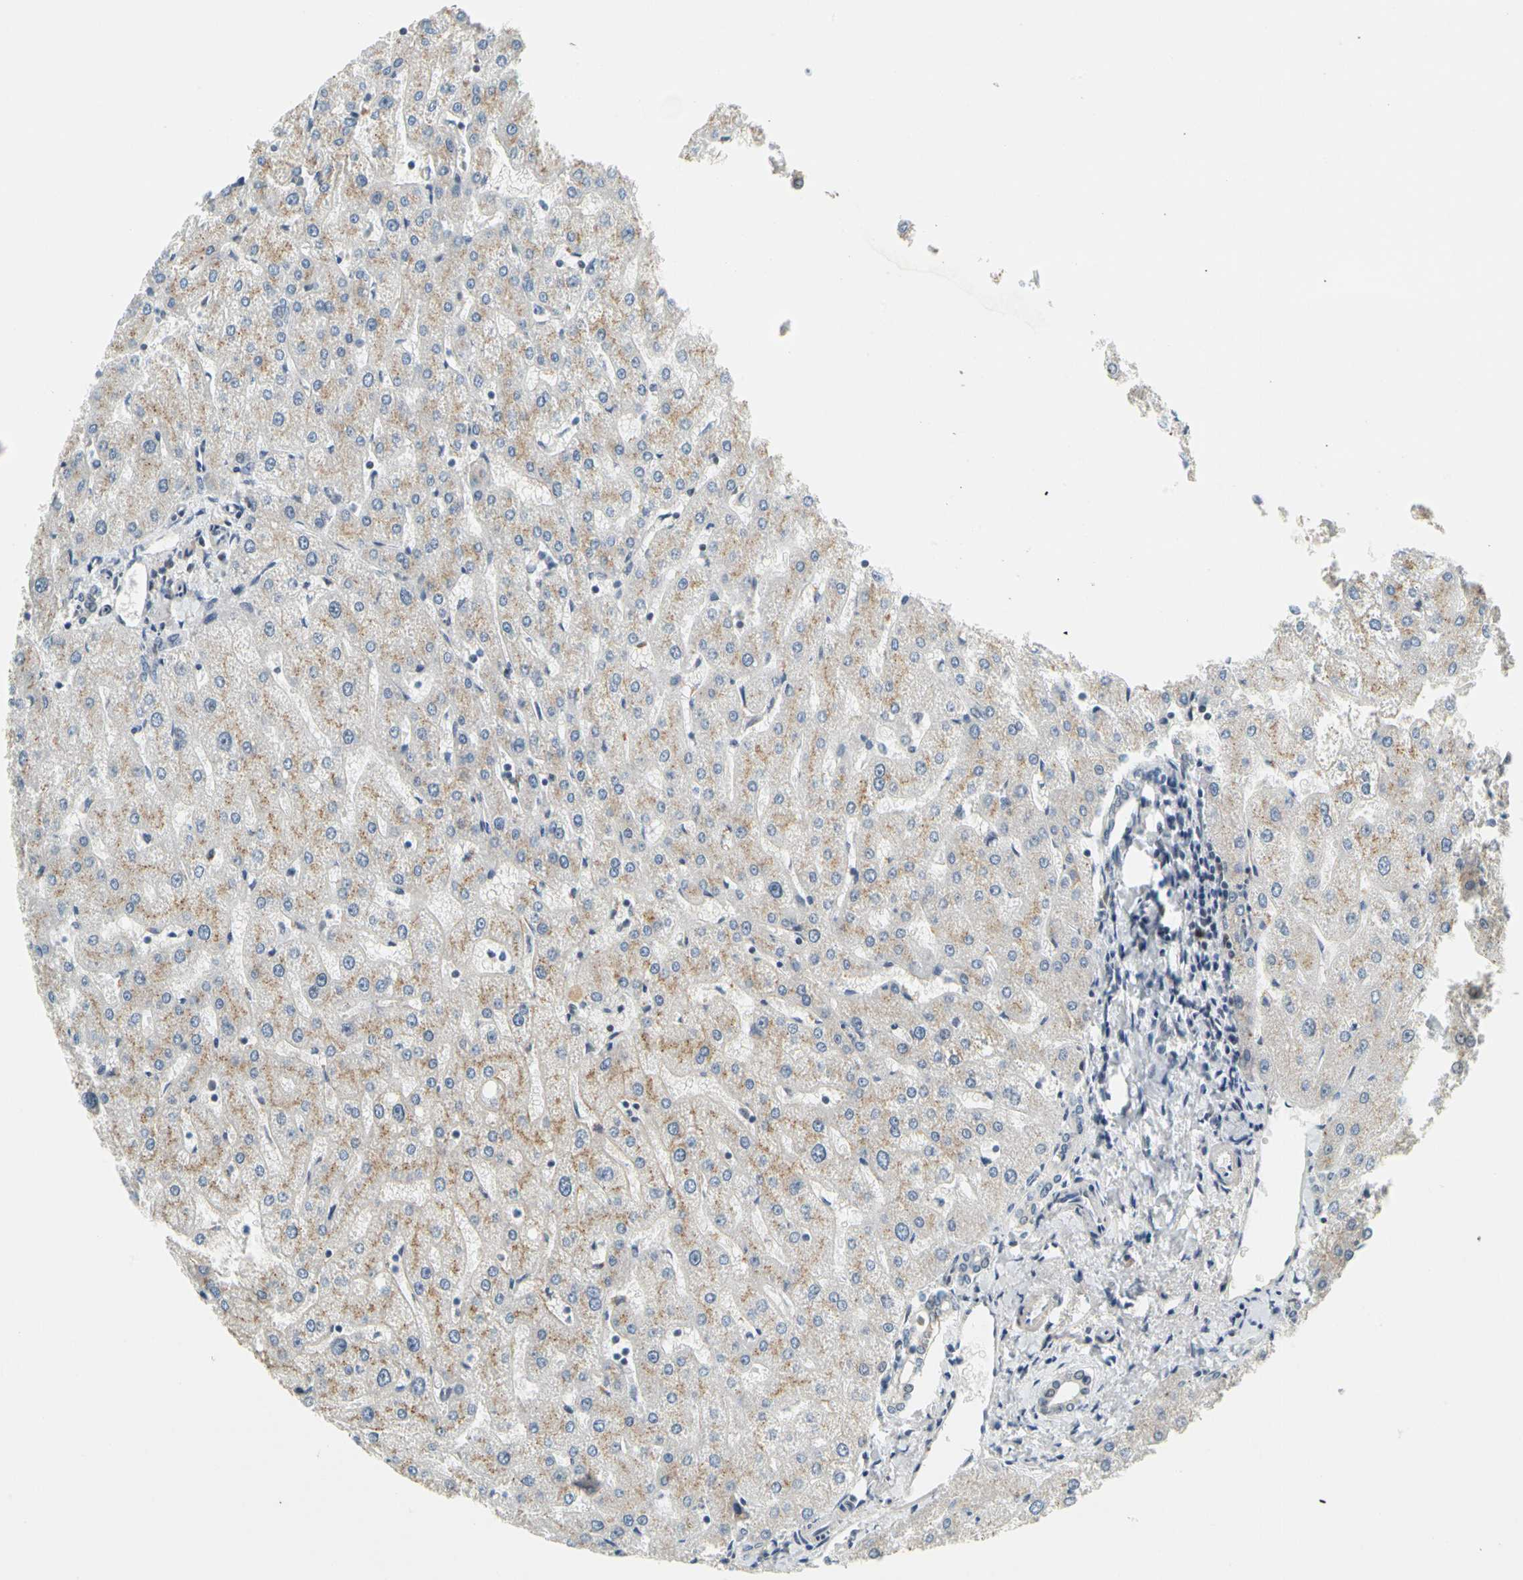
{"staining": {"intensity": "weak", "quantity": "<25%", "location": "cytoplasmic/membranous"}, "tissue": "liver", "cell_type": "Cholangiocytes", "image_type": "normal", "snomed": [{"axis": "morphology", "description": "Normal tissue, NOS"}, {"axis": "topography", "description": "Liver"}], "caption": "DAB immunohistochemical staining of normal liver shows no significant staining in cholangiocytes.", "gene": "POGZ", "patient": {"sex": "male", "age": 67}}